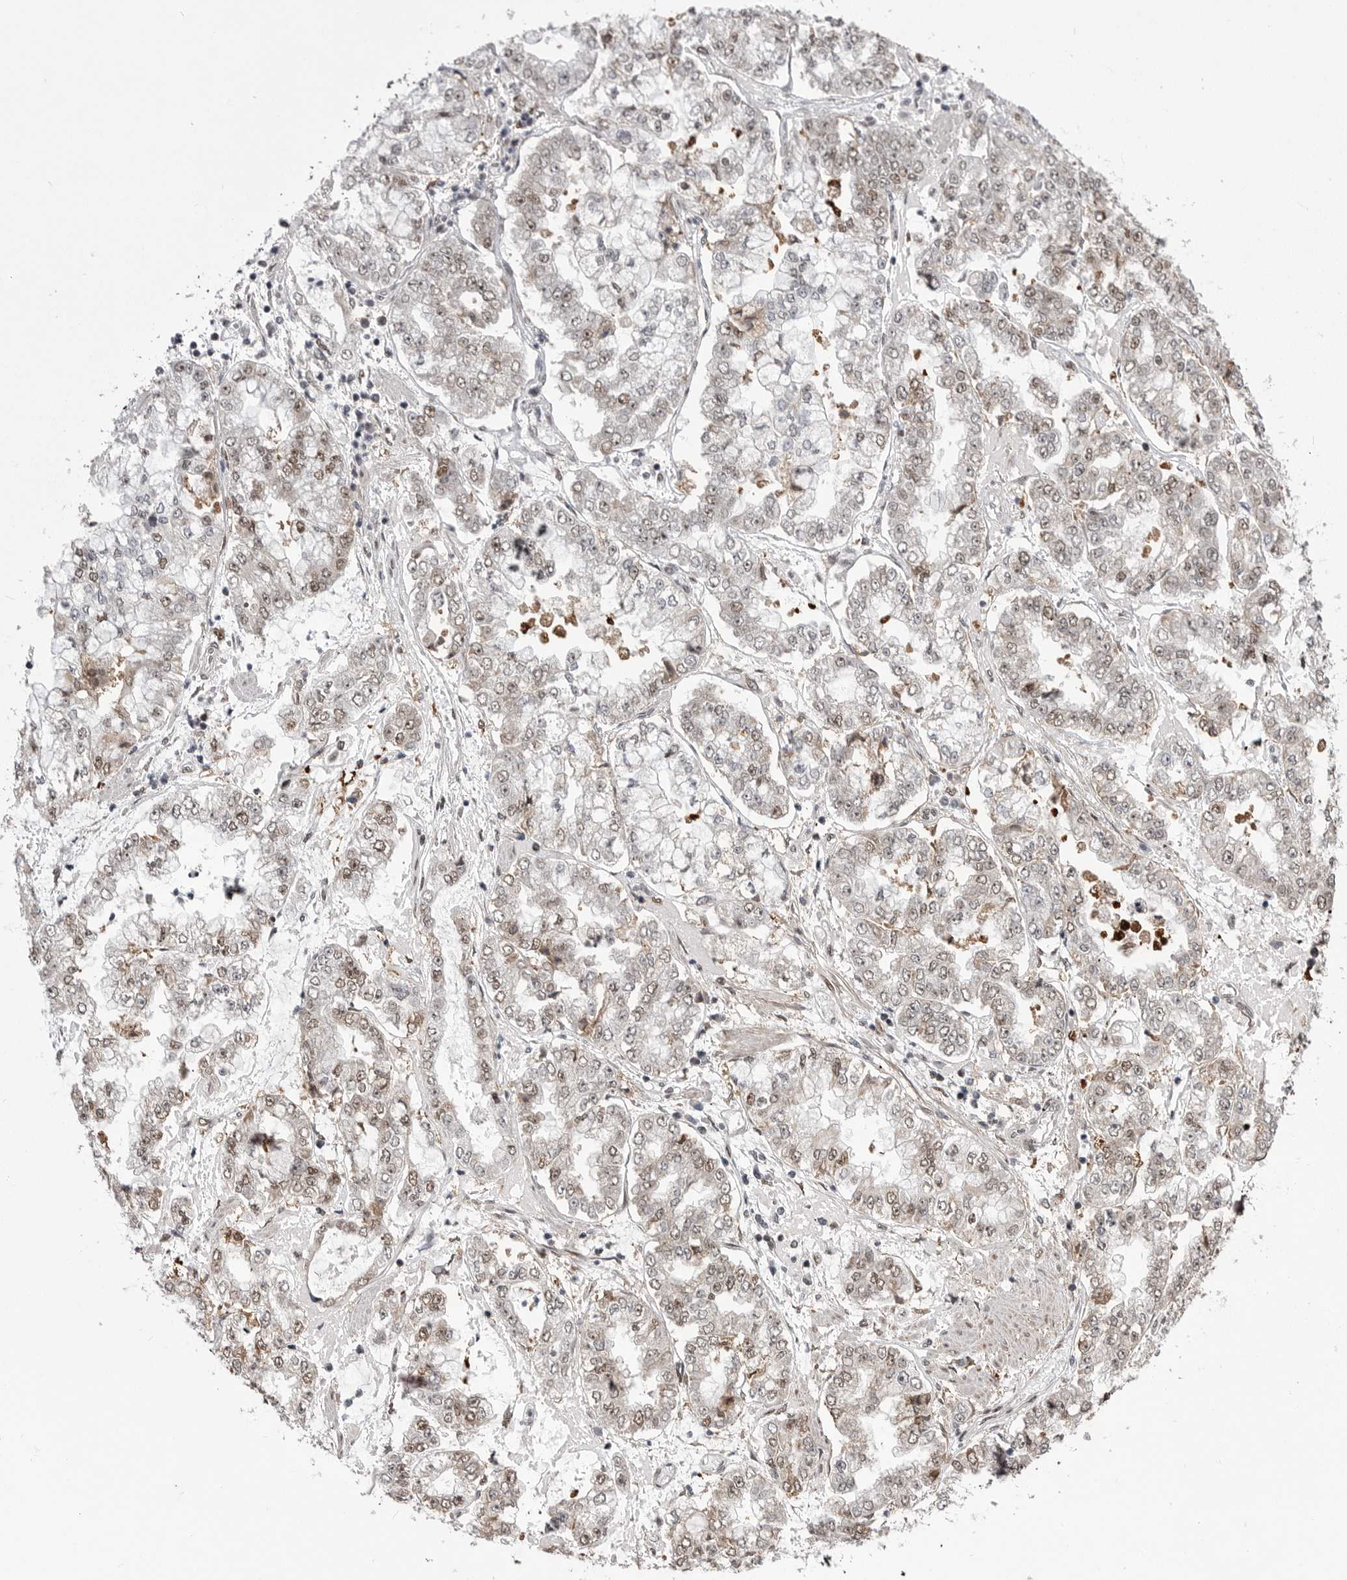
{"staining": {"intensity": "moderate", "quantity": "25%-75%", "location": "nuclear"}, "tissue": "stomach cancer", "cell_type": "Tumor cells", "image_type": "cancer", "snomed": [{"axis": "morphology", "description": "Adenocarcinoma, NOS"}, {"axis": "topography", "description": "Stomach"}], "caption": "Human stomach cancer (adenocarcinoma) stained for a protein (brown) reveals moderate nuclear positive staining in approximately 25%-75% of tumor cells.", "gene": "MEPCE", "patient": {"sex": "male", "age": 76}}